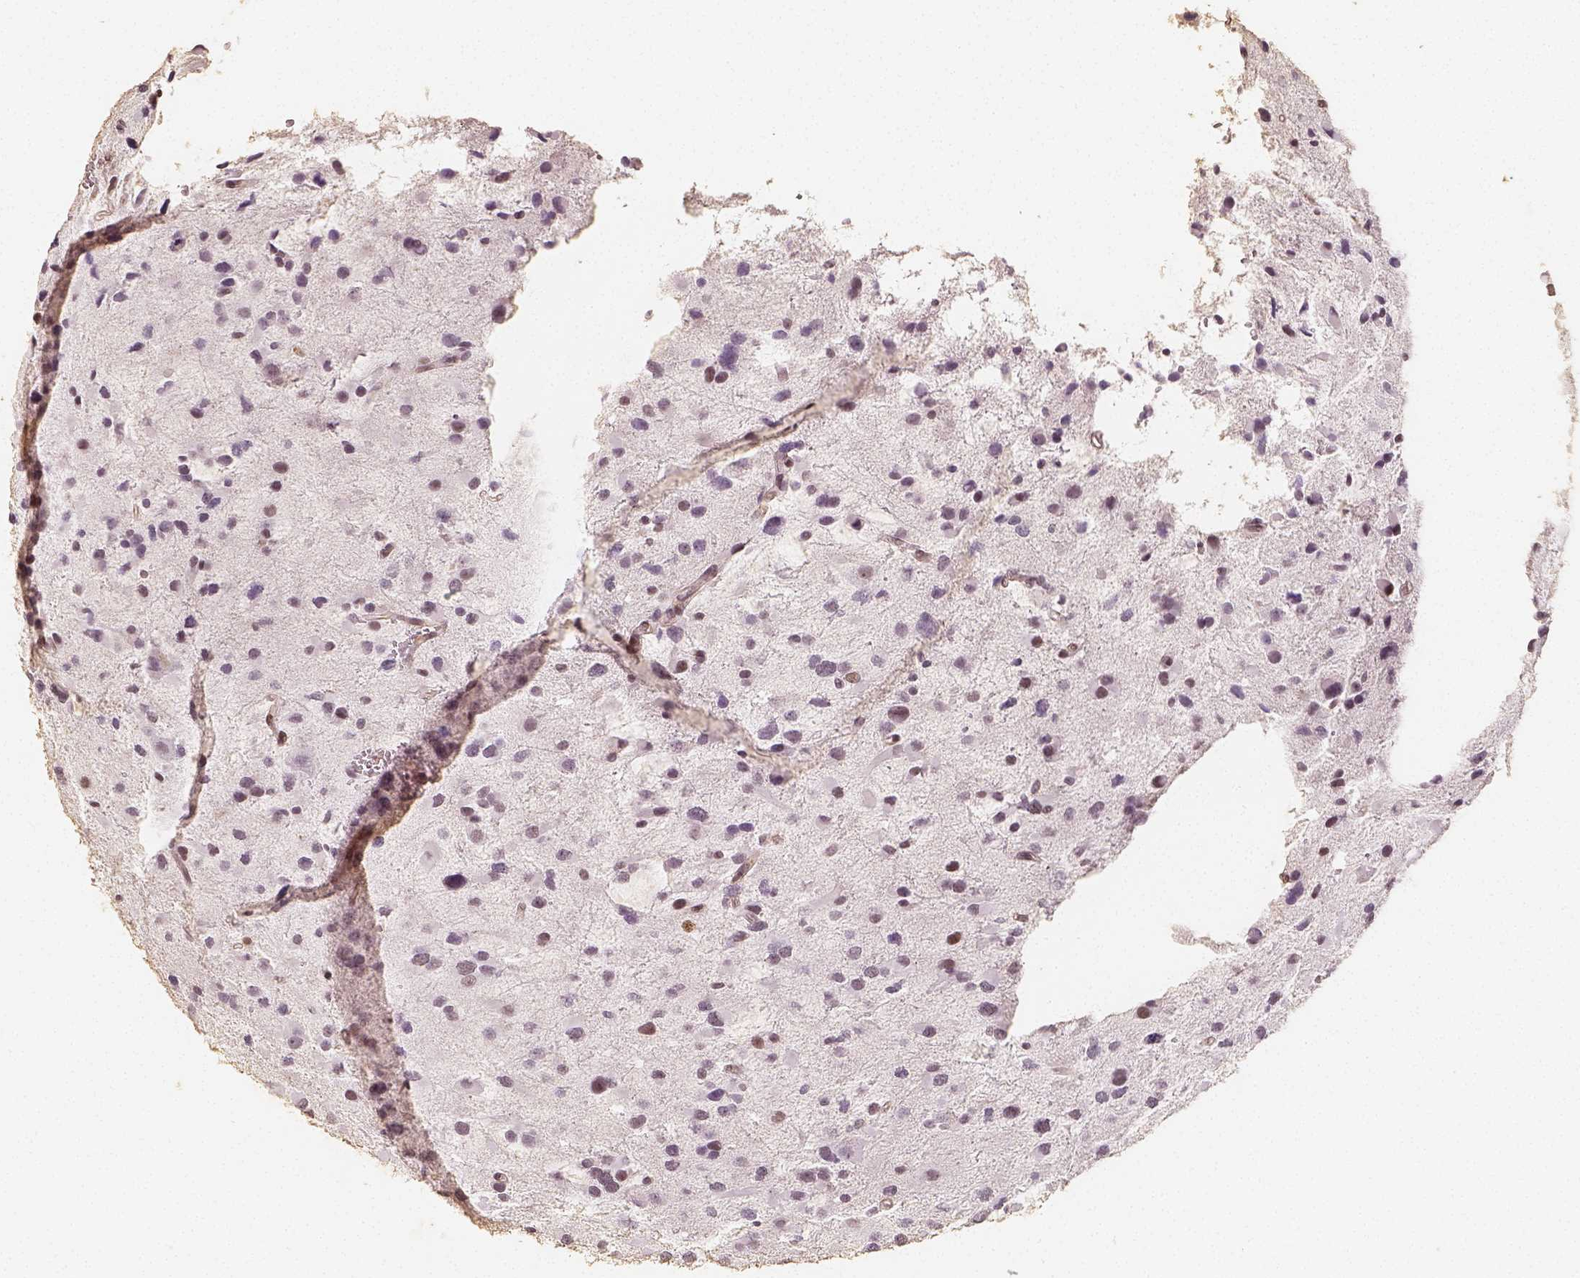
{"staining": {"intensity": "weak", "quantity": "25%-75%", "location": "nuclear"}, "tissue": "glioma", "cell_type": "Tumor cells", "image_type": "cancer", "snomed": [{"axis": "morphology", "description": "Glioma, malignant, Low grade"}, {"axis": "topography", "description": "Brain"}], "caption": "A brown stain labels weak nuclear positivity of a protein in glioma tumor cells.", "gene": "HDAC1", "patient": {"sex": "female", "age": 32}}